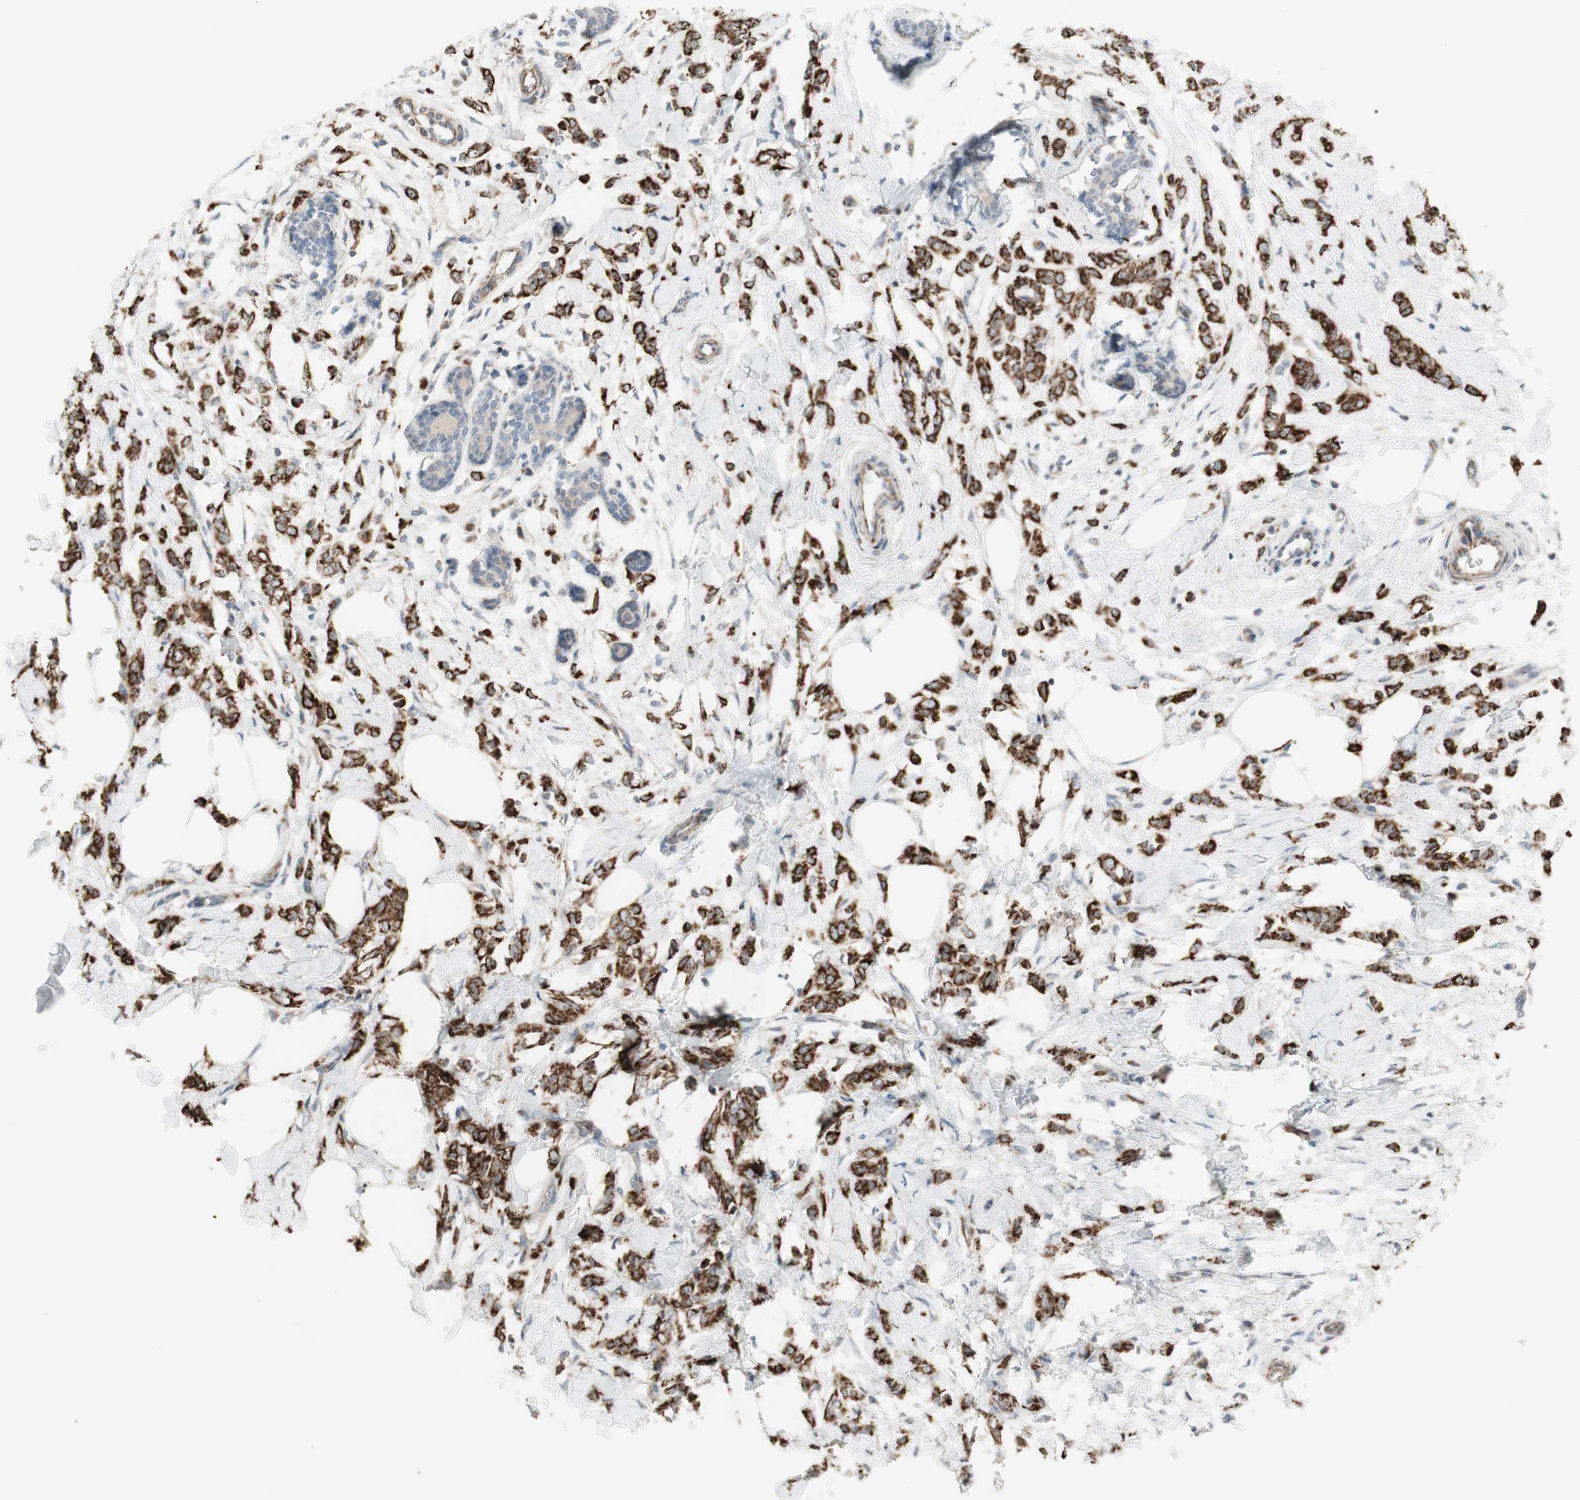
{"staining": {"intensity": "moderate", "quantity": ">75%", "location": "cytoplasmic/membranous"}, "tissue": "breast cancer", "cell_type": "Tumor cells", "image_type": "cancer", "snomed": [{"axis": "morphology", "description": "Lobular carcinoma, in situ"}, {"axis": "morphology", "description": "Lobular carcinoma"}, {"axis": "topography", "description": "Breast"}], "caption": "Immunohistochemical staining of human breast cancer (lobular carcinoma) shows medium levels of moderate cytoplasmic/membranous expression in about >75% of tumor cells.", "gene": "CPT1A", "patient": {"sex": "female", "age": 41}}